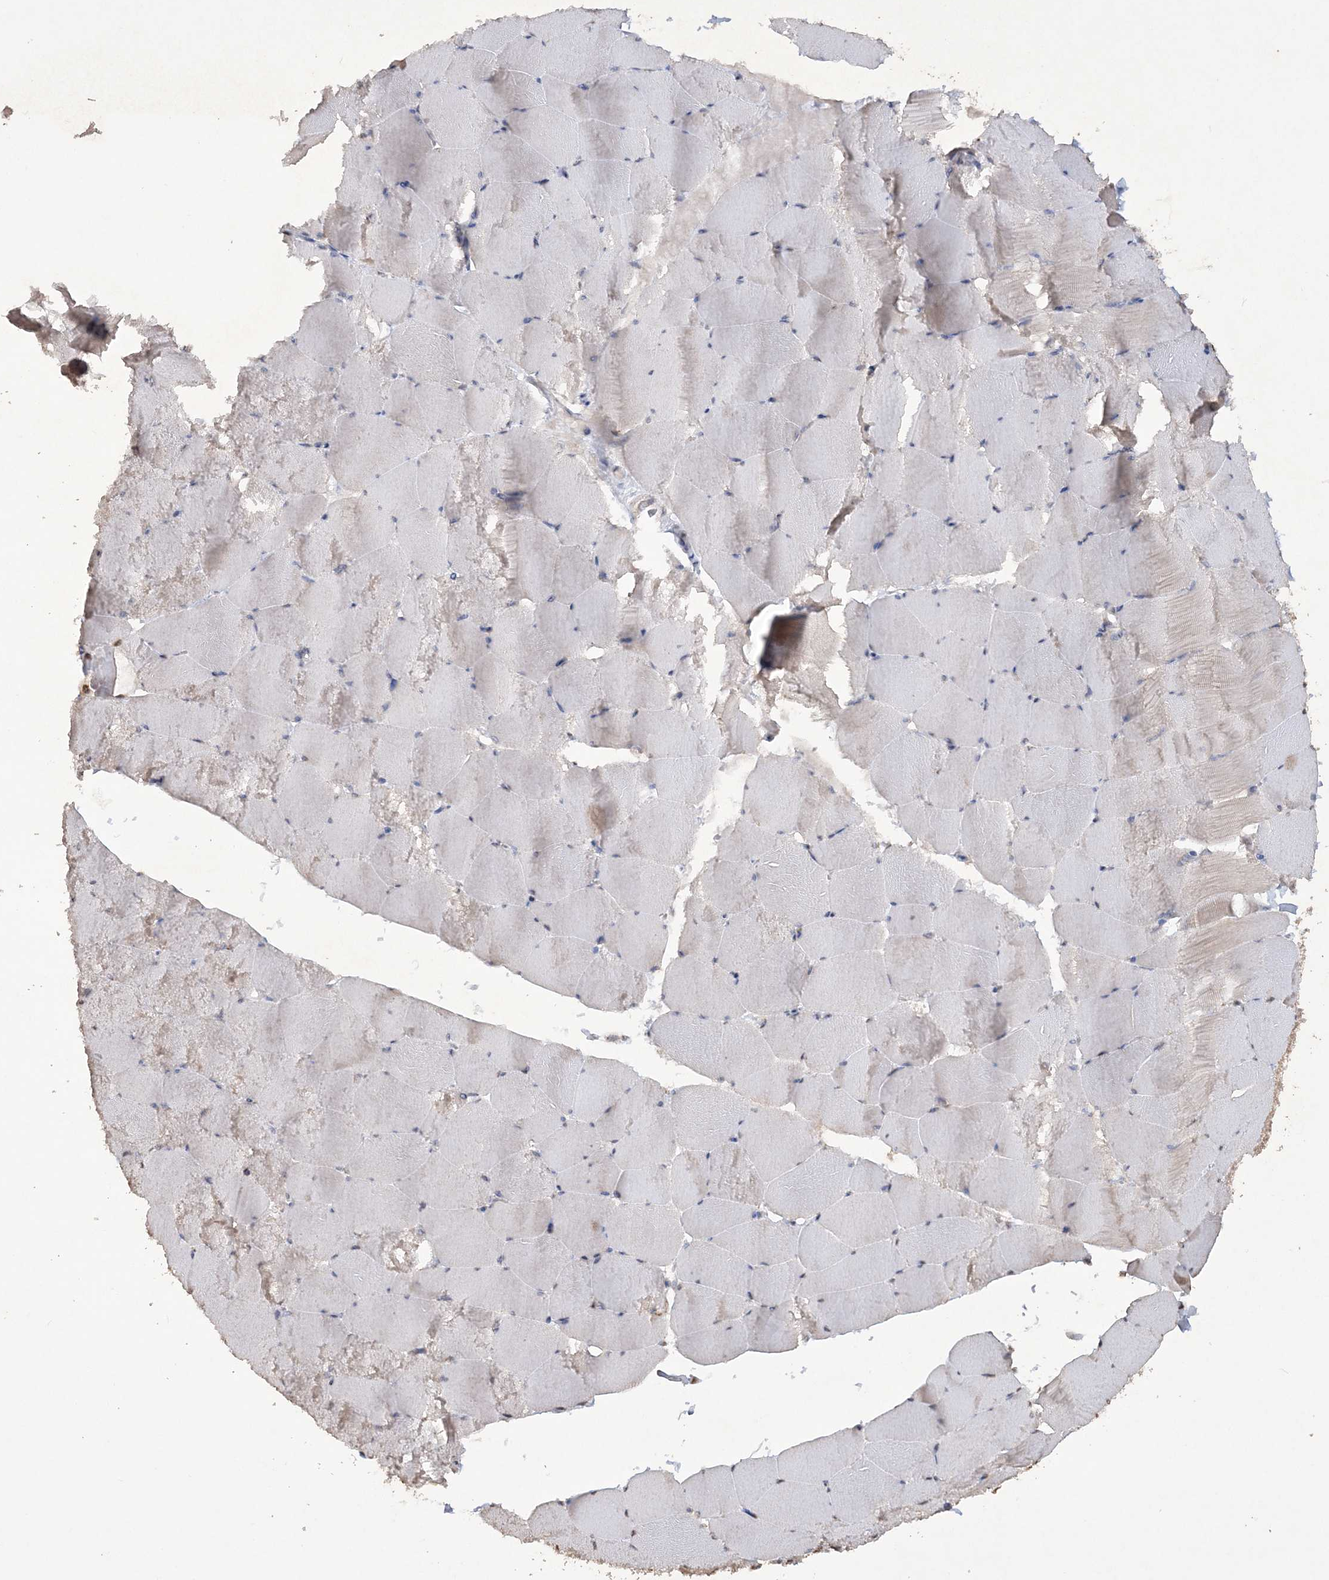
{"staining": {"intensity": "negative", "quantity": "none", "location": "none"}, "tissue": "skeletal muscle", "cell_type": "Myocytes", "image_type": "normal", "snomed": [{"axis": "morphology", "description": "Normal tissue, NOS"}, {"axis": "topography", "description": "Skeletal muscle"}], "caption": "Immunohistochemistry micrograph of unremarkable skeletal muscle: human skeletal muscle stained with DAB (3,3'-diaminobenzidine) displays no significant protein staining in myocytes.", "gene": "TTC7A", "patient": {"sex": "male", "age": 62}}